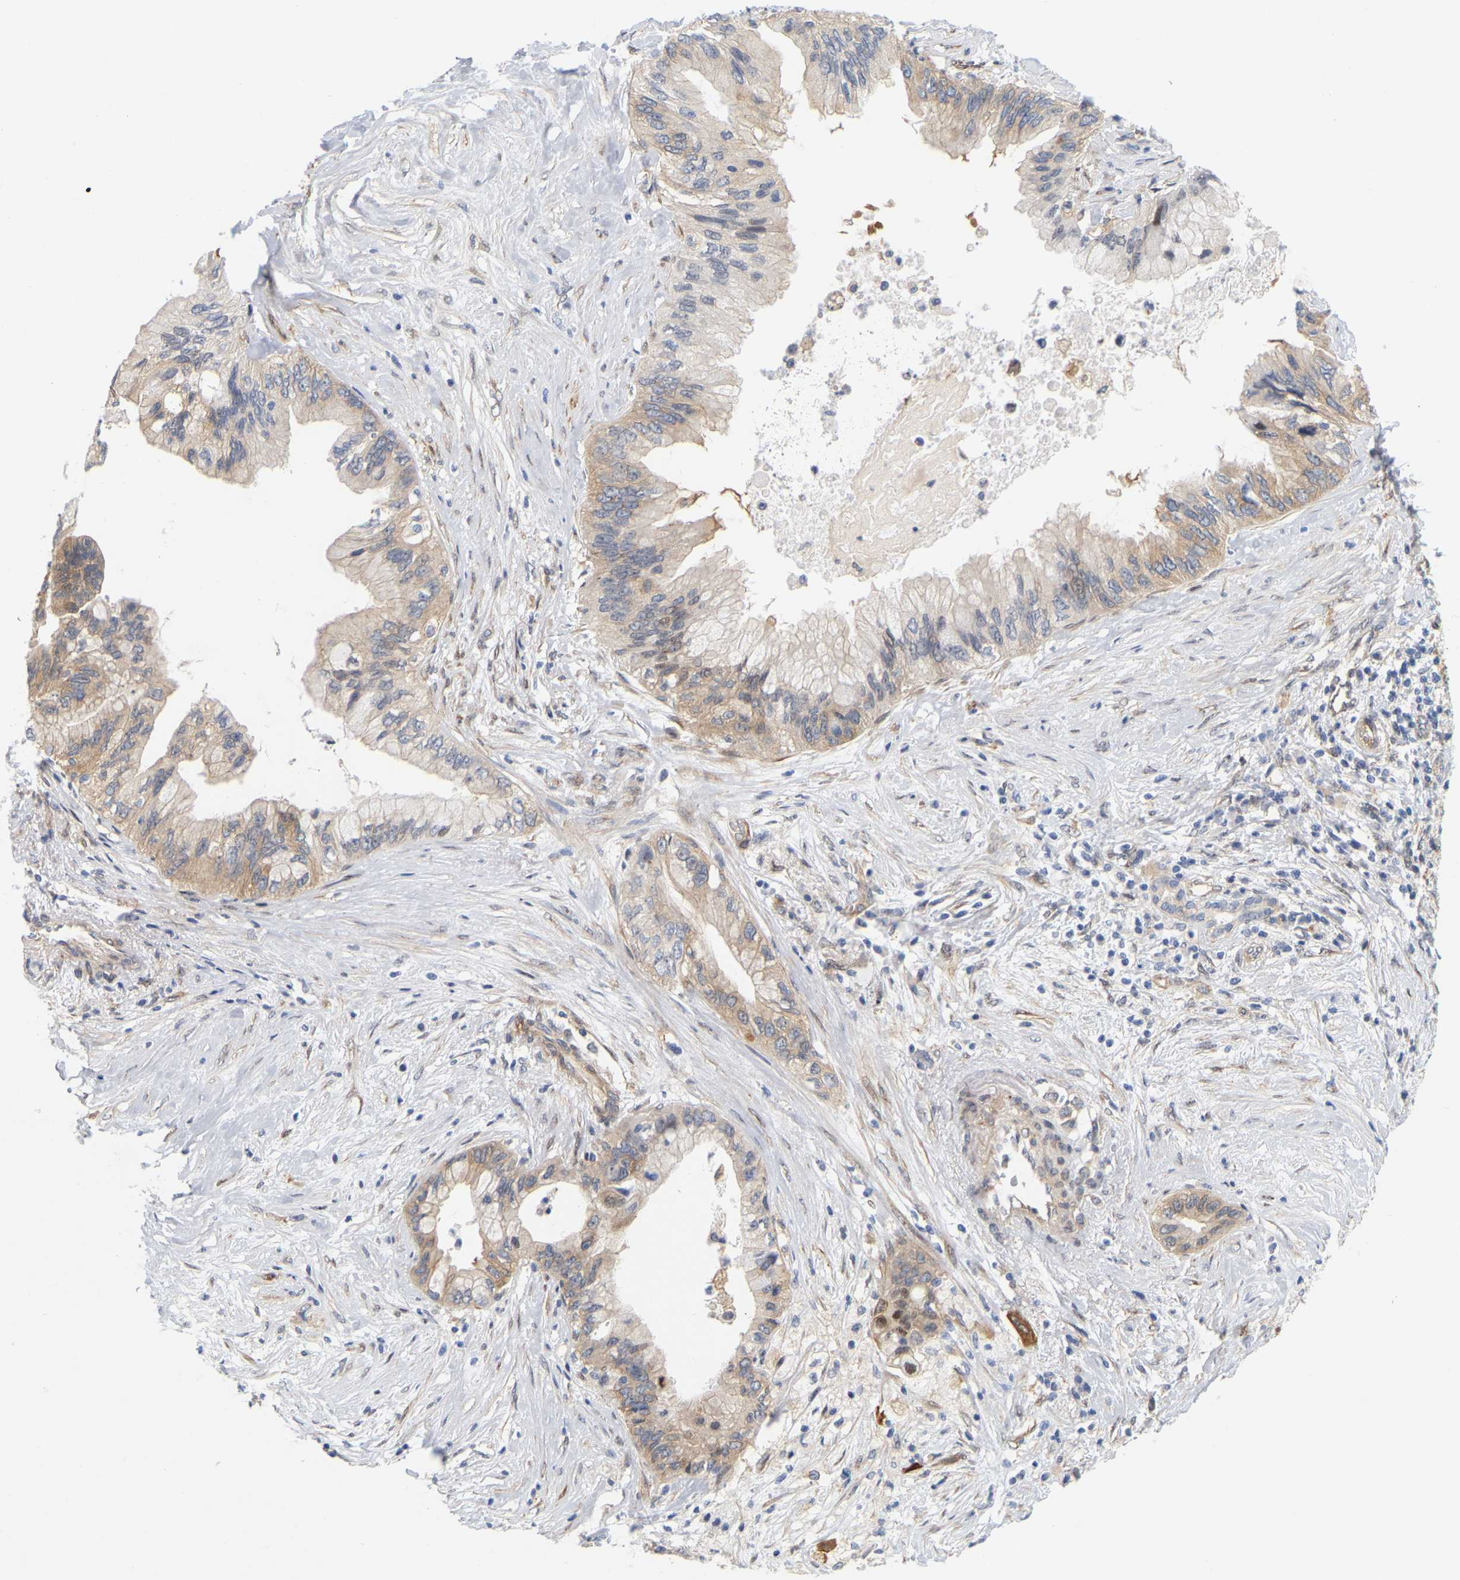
{"staining": {"intensity": "moderate", "quantity": "25%-75%", "location": "cytoplasmic/membranous"}, "tissue": "pancreatic cancer", "cell_type": "Tumor cells", "image_type": "cancer", "snomed": [{"axis": "morphology", "description": "Adenocarcinoma, NOS"}, {"axis": "topography", "description": "Pancreas"}], "caption": "Human pancreatic cancer (adenocarcinoma) stained with a brown dye exhibits moderate cytoplasmic/membranous positive staining in approximately 25%-75% of tumor cells.", "gene": "RAPH1", "patient": {"sex": "female", "age": 73}}